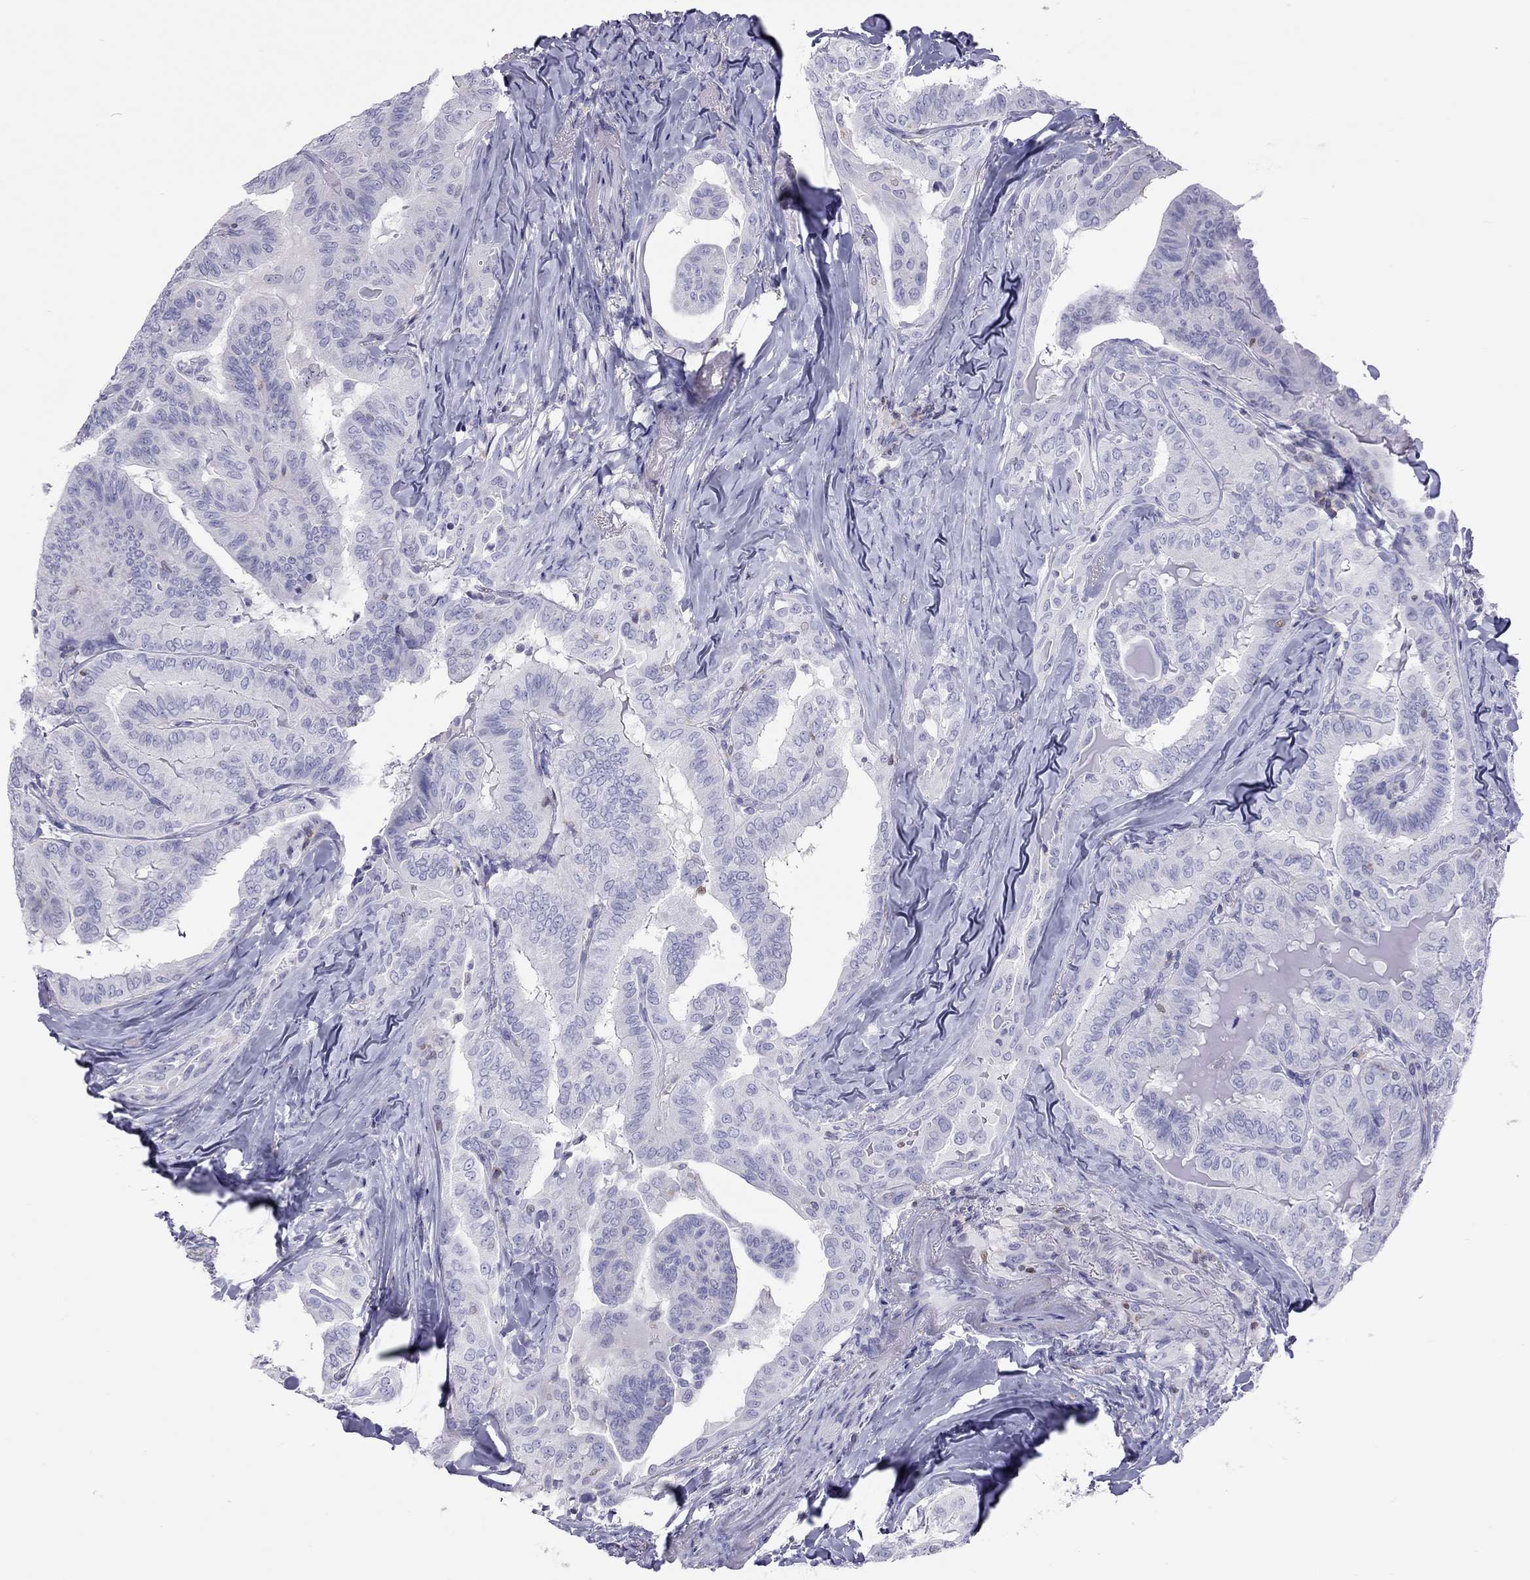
{"staining": {"intensity": "negative", "quantity": "none", "location": "none"}, "tissue": "thyroid cancer", "cell_type": "Tumor cells", "image_type": "cancer", "snomed": [{"axis": "morphology", "description": "Papillary adenocarcinoma, NOS"}, {"axis": "topography", "description": "Thyroid gland"}], "caption": "Immunohistochemistry micrograph of papillary adenocarcinoma (thyroid) stained for a protein (brown), which shows no expression in tumor cells.", "gene": "STAG3", "patient": {"sex": "female", "age": 68}}